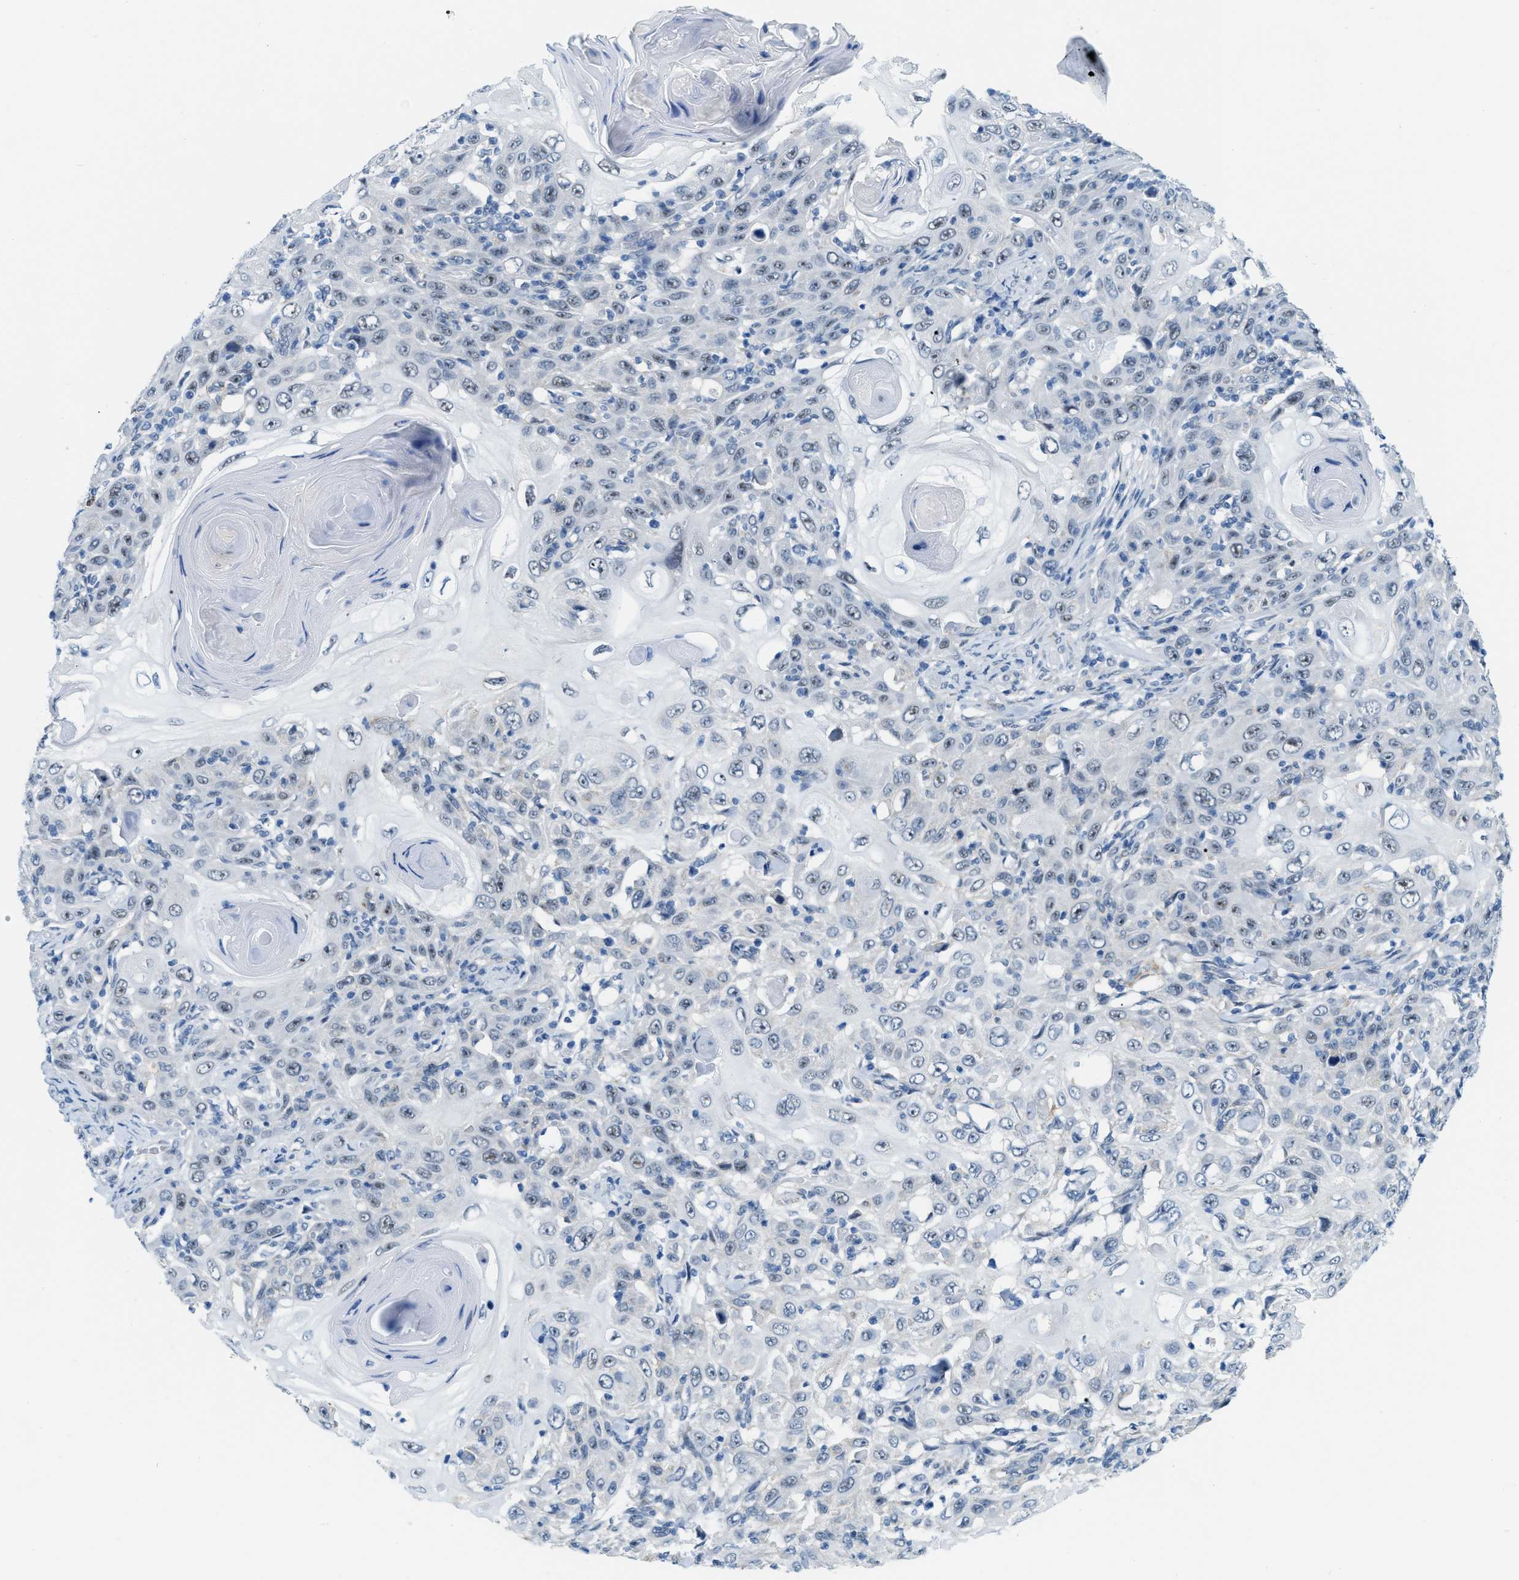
{"staining": {"intensity": "weak", "quantity": "<25%", "location": "nuclear"}, "tissue": "skin cancer", "cell_type": "Tumor cells", "image_type": "cancer", "snomed": [{"axis": "morphology", "description": "Squamous cell carcinoma, NOS"}, {"axis": "topography", "description": "Skin"}], "caption": "IHC of human skin squamous cell carcinoma displays no positivity in tumor cells.", "gene": "PHRF1", "patient": {"sex": "female", "age": 88}}